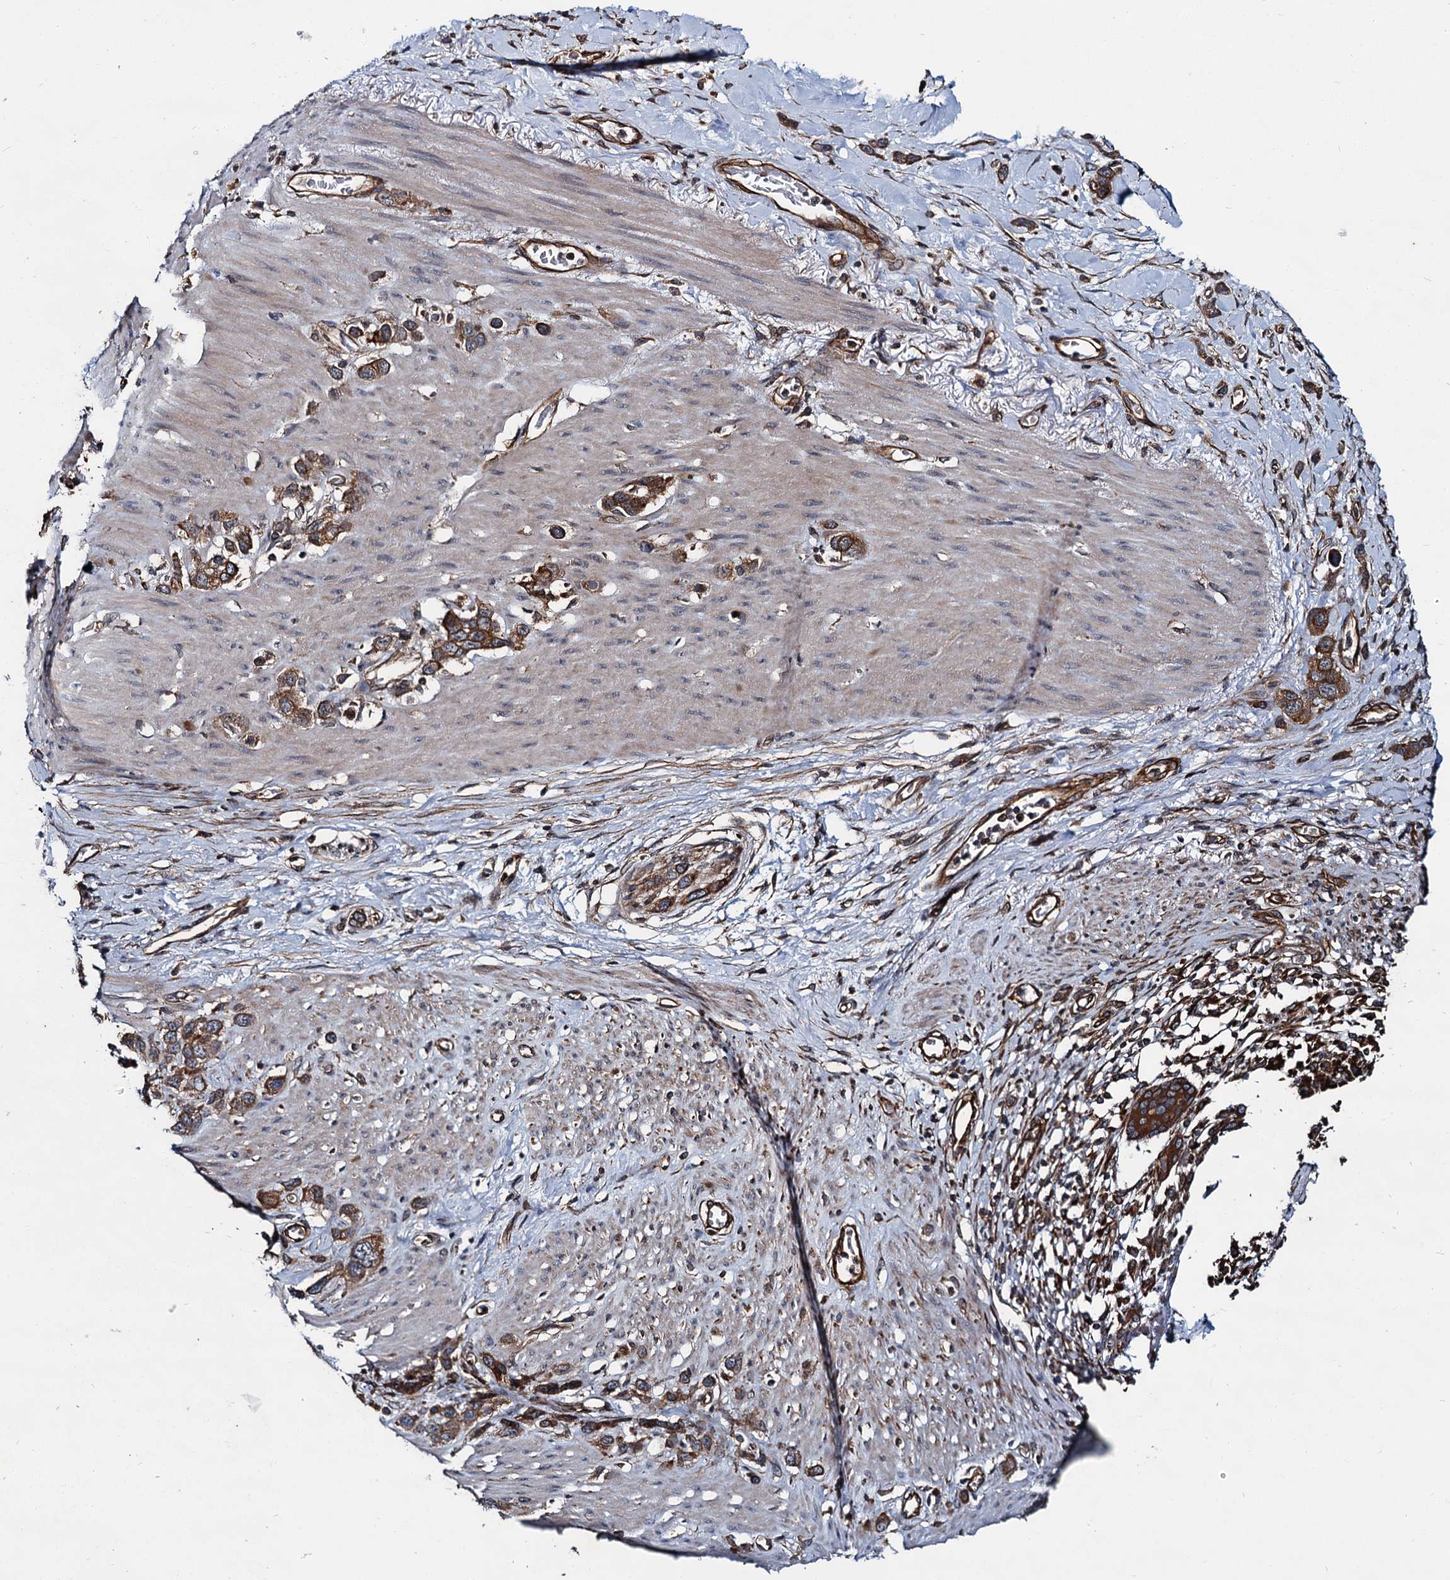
{"staining": {"intensity": "strong", "quantity": ">75%", "location": "cytoplasmic/membranous"}, "tissue": "stomach cancer", "cell_type": "Tumor cells", "image_type": "cancer", "snomed": [{"axis": "morphology", "description": "Adenocarcinoma, NOS"}, {"axis": "morphology", "description": "Adenocarcinoma, High grade"}, {"axis": "topography", "description": "Stomach, upper"}, {"axis": "topography", "description": "Stomach, lower"}], "caption": "An IHC histopathology image of neoplastic tissue is shown. Protein staining in brown shows strong cytoplasmic/membranous positivity in stomach cancer (adenocarcinoma) within tumor cells. (DAB = brown stain, brightfield microscopy at high magnification).", "gene": "ZFYVE19", "patient": {"sex": "female", "age": 65}}